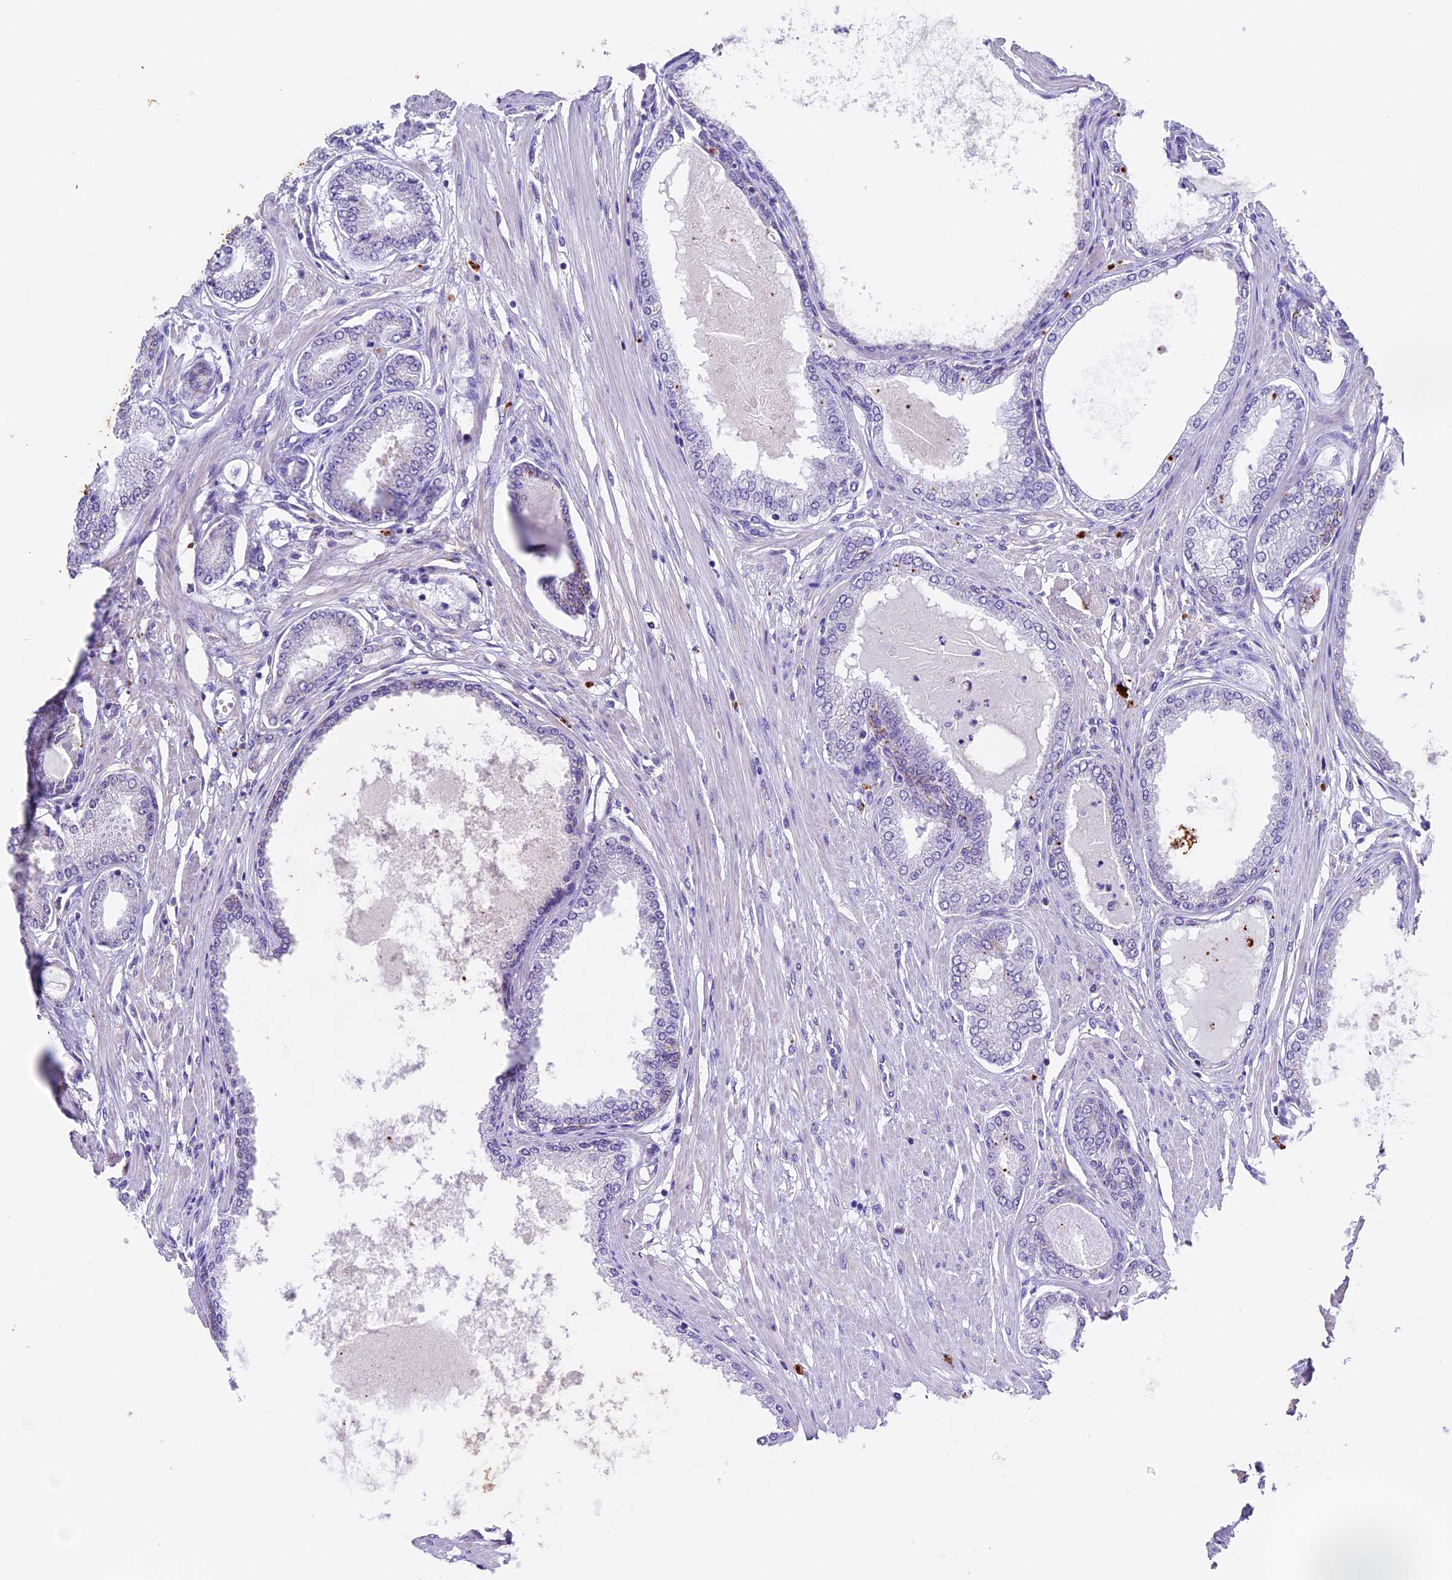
{"staining": {"intensity": "negative", "quantity": "none", "location": "none"}, "tissue": "prostate cancer", "cell_type": "Tumor cells", "image_type": "cancer", "snomed": [{"axis": "morphology", "description": "Adenocarcinoma, Low grade"}, {"axis": "topography", "description": "Prostate"}], "caption": "Immunohistochemical staining of low-grade adenocarcinoma (prostate) displays no significant positivity in tumor cells. (Brightfield microscopy of DAB immunohistochemistry (IHC) at high magnification).", "gene": "TFAM", "patient": {"sex": "male", "age": 63}}